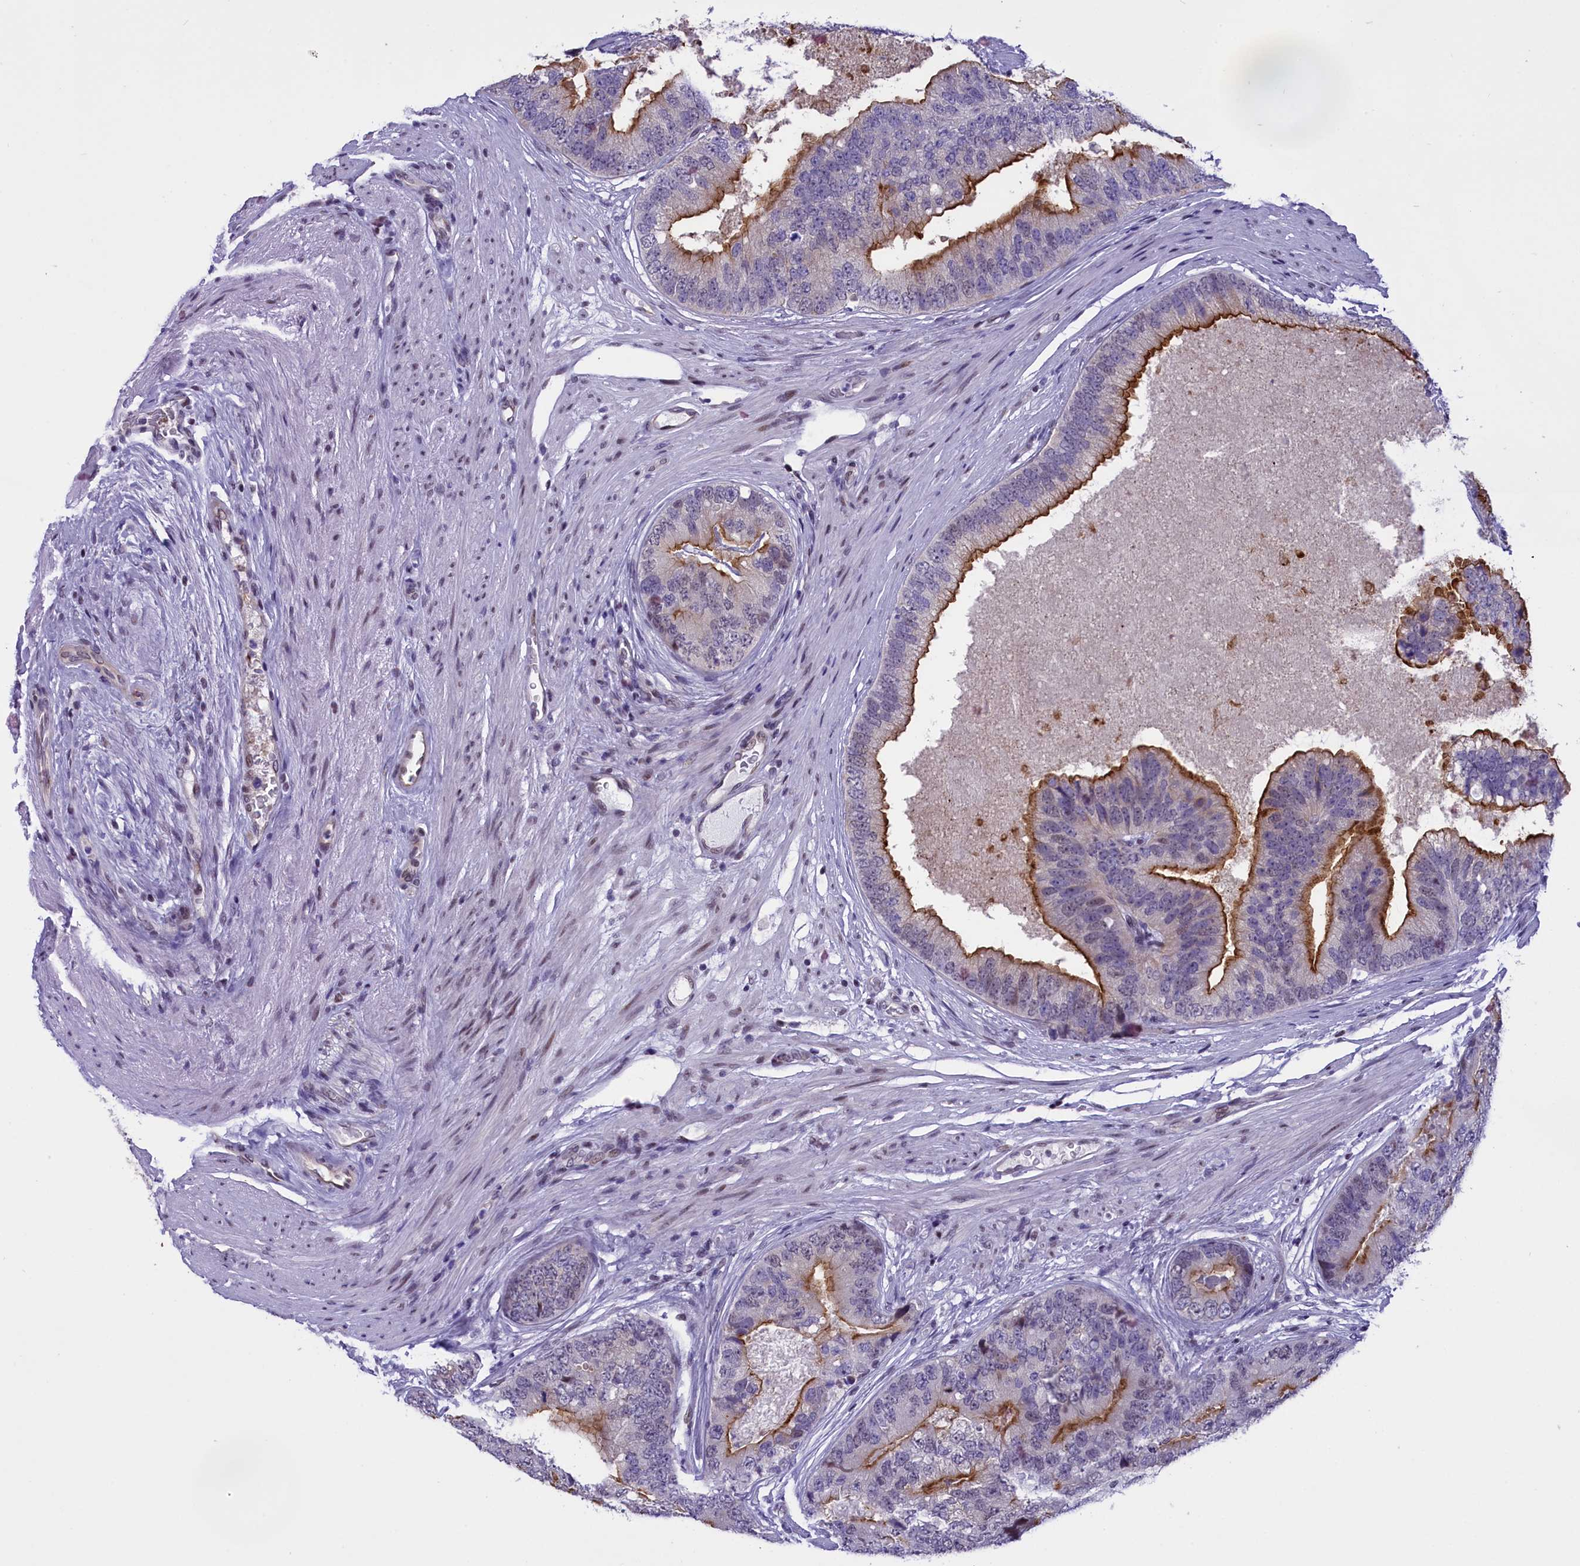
{"staining": {"intensity": "strong", "quantity": "25%-75%", "location": "cytoplasmic/membranous"}, "tissue": "prostate cancer", "cell_type": "Tumor cells", "image_type": "cancer", "snomed": [{"axis": "morphology", "description": "Adenocarcinoma, High grade"}, {"axis": "topography", "description": "Prostate"}], "caption": "Immunohistochemical staining of prostate high-grade adenocarcinoma reveals high levels of strong cytoplasmic/membranous protein expression in approximately 25%-75% of tumor cells. (brown staining indicates protein expression, while blue staining denotes nuclei).", "gene": "SPIRE2", "patient": {"sex": "male", "age": 70}}